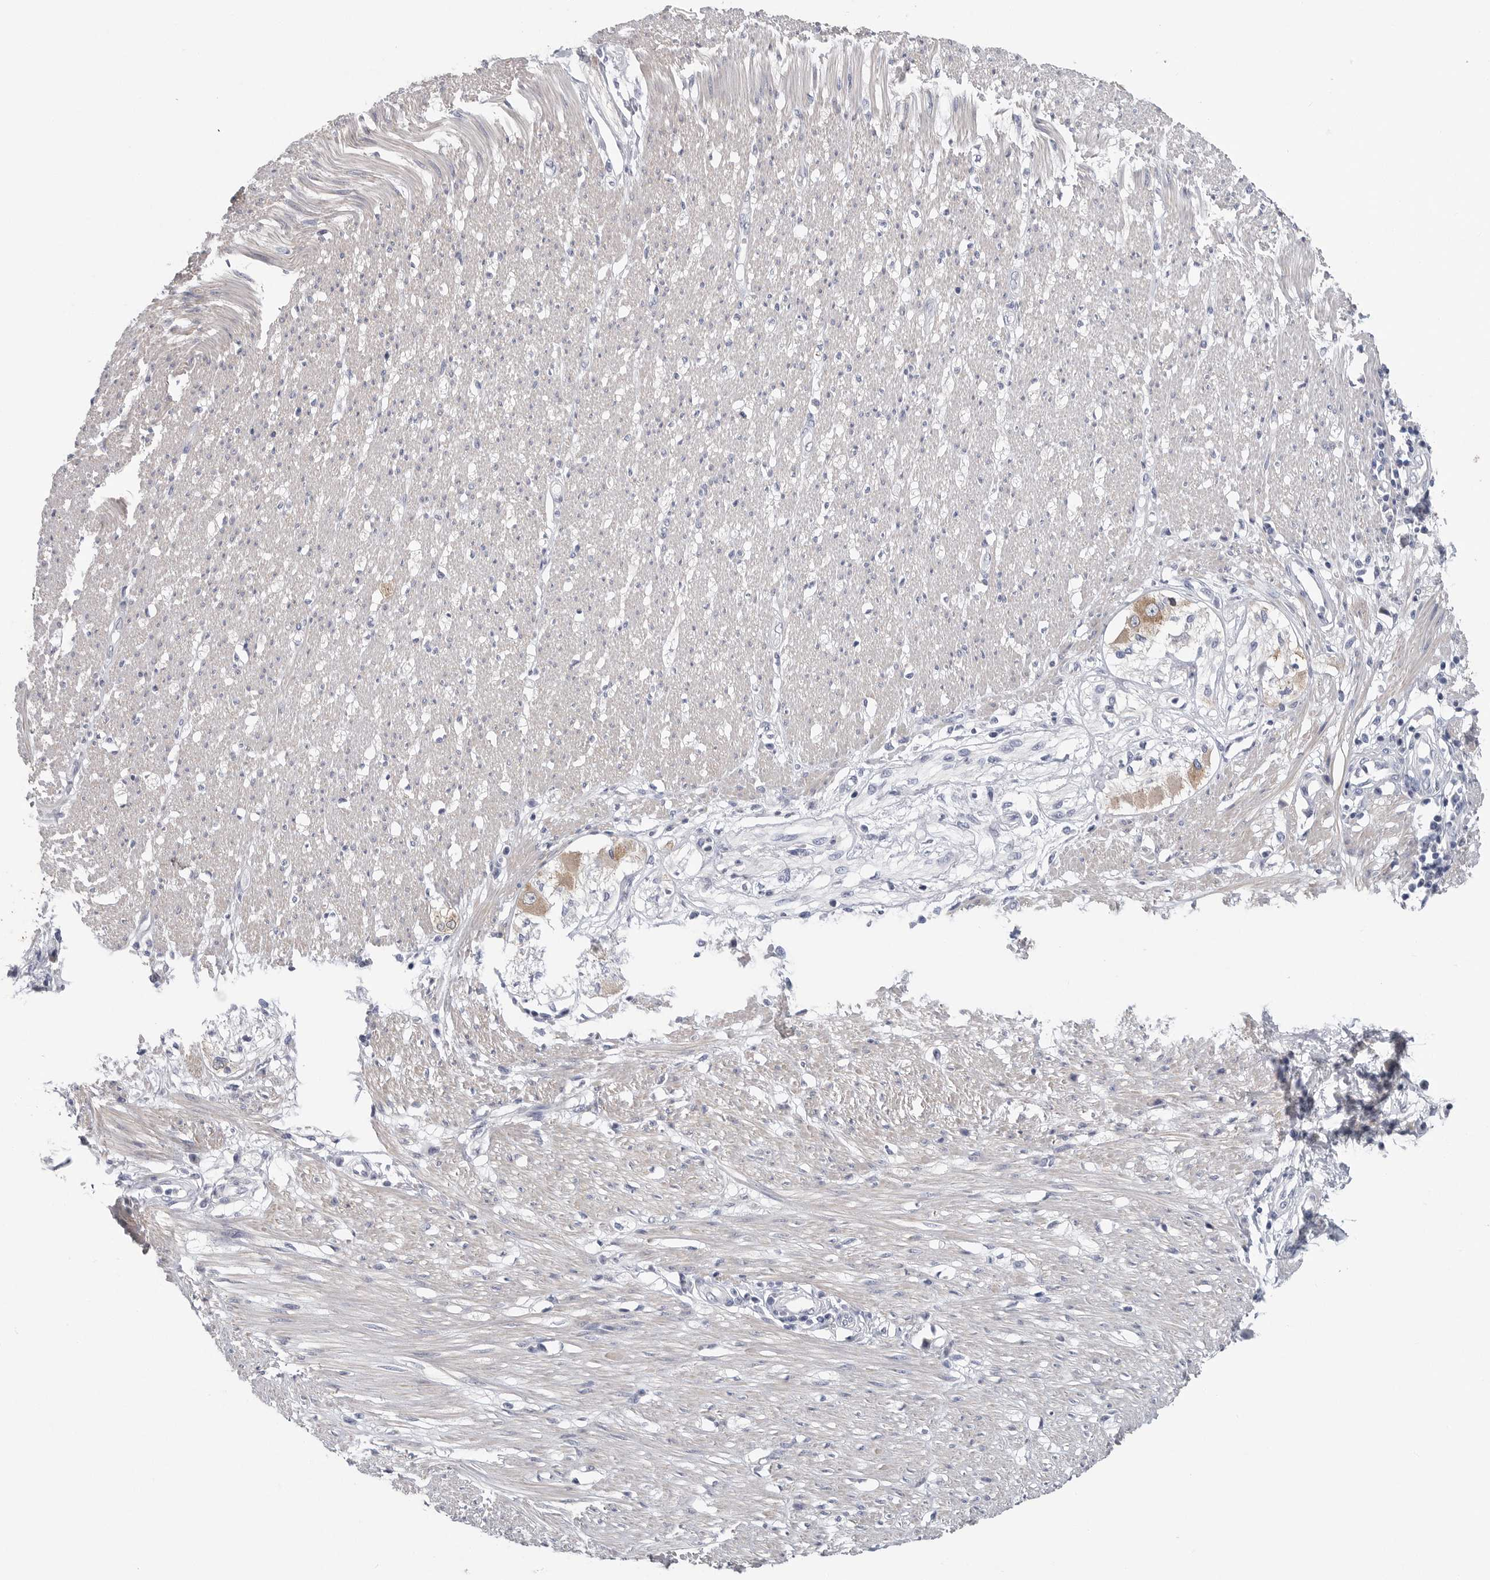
{"staining": {"intensity": "negative", "quantity": "none", "location": "none"}, "tissue": "smooth muscle", "cell_type": "Smooth muscle cells", "image_type": "normal", "snomed": [{"axis": "morphology", "description": "Normal tissue, NOS"}, {"axis": "morphology", "description": "Adenocarcinoma, NOS"}, {"axis": "topography", "description": "Colon"}, {"axis": "topography", "description": "Peripheral nerve tissue"}], "caption": "This is an immunohistochemistry micrograph of benign human smooth muscle. There is no staining in smooth muscle cells.", "gene": "CAMK2B", "patient": {"sex": "male", "age": 14}}